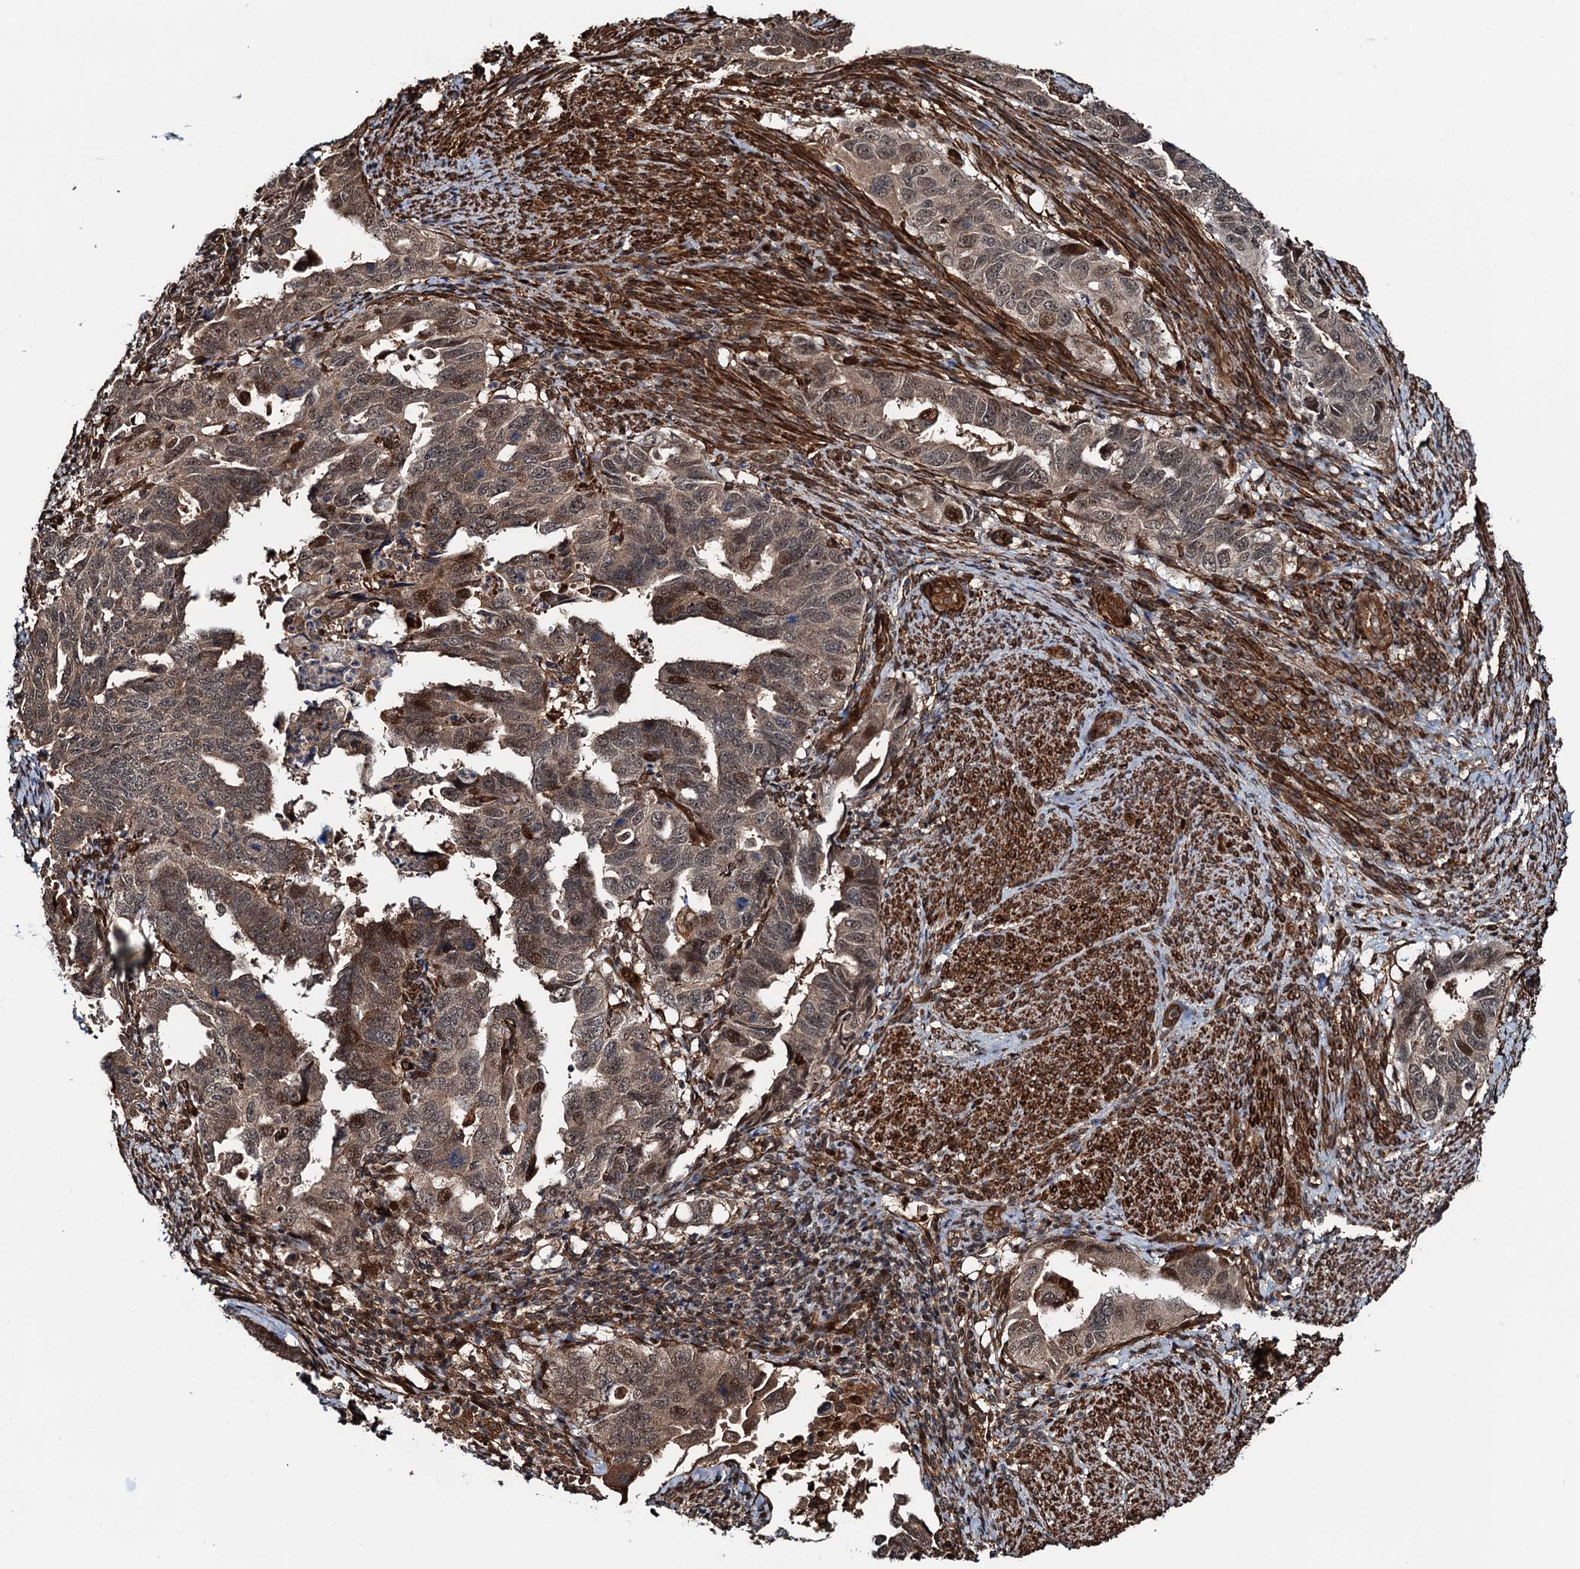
{"staining": {"intensity": "moderate", "quantity": "25%-75%", "location": "cytoplasmic/membranous,nuclear"}, "tissue": "endometrial cancer", "cell_type": "Tumor cells", "image_type": "cancer", "snomed": [{"axis": "morphology", "description": "Adenocarcinoma, NOS"}, {"axis": "topography", "description": "Endometrium"}], "caption": "A histopathology image of endometrial adenocarcinoma stained for a protein demonstrates moderate cytoplasmic/membranous and nuclear brown staining in tumor cells.", "gene": "SNRNP25", "patient": {"sex": "female", "age": 65}}